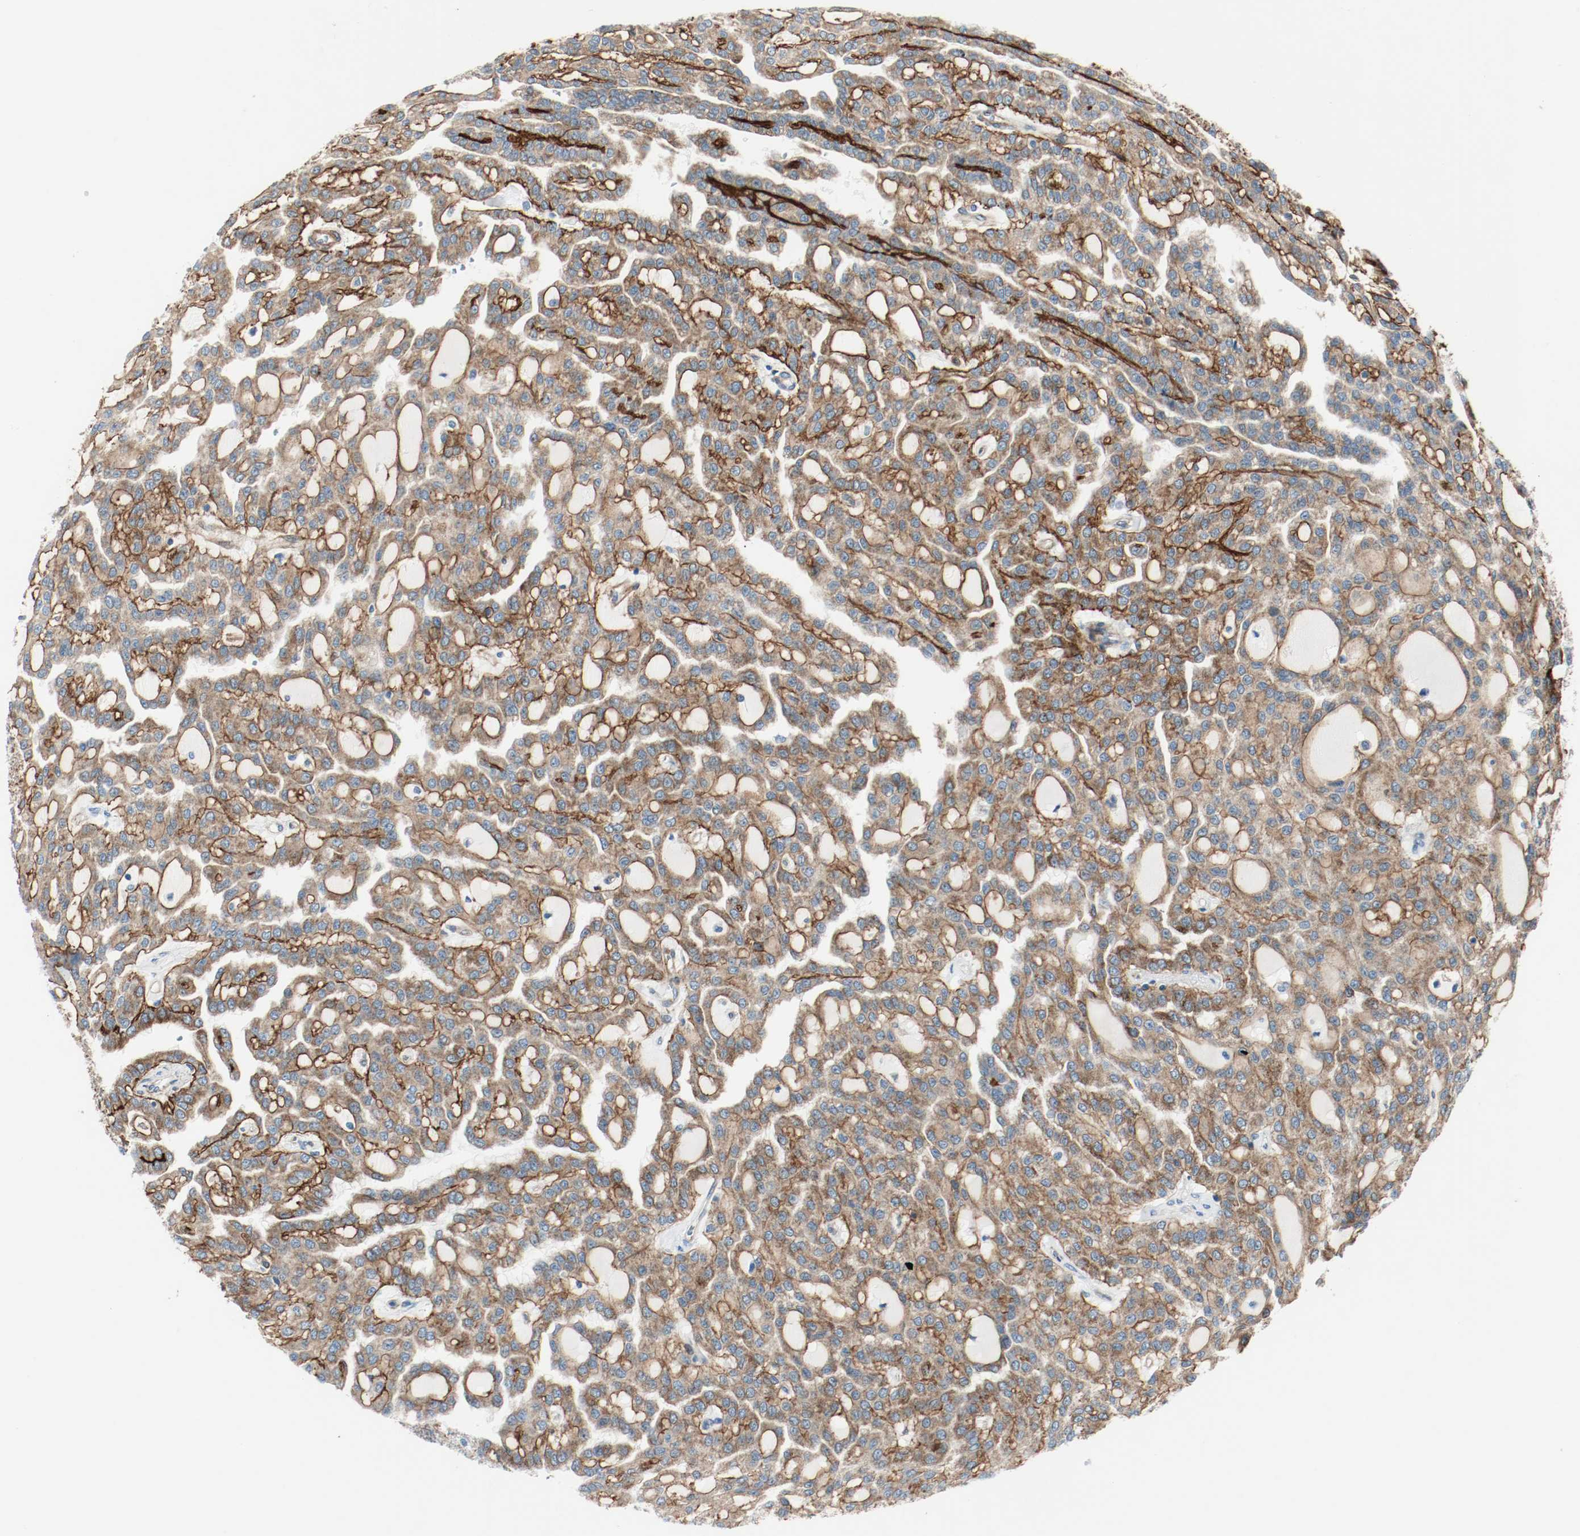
{"staining": {"intensity": "strong", "quantity": ">75%", "location": "cytoplasmic/membranous"}, "tissue": "renal cancer", "cell_type": "Tumor cells", "image_type": "cancer", "snomed": [{"axis": "morphology", "description": "Adenocarcinoma, NOS"}, {"axis": "topography", "description": "Kidney"}], "caption": "IHC of human renal cancer displays high levels of strong cytoplasmic/membranous staining in approximately >75% of tumor cells. (DAB = brown stain, brightfield microscopy at high magnification).", "gene": "LAMB1", "patient": {"sex": "male", "age": 63}}